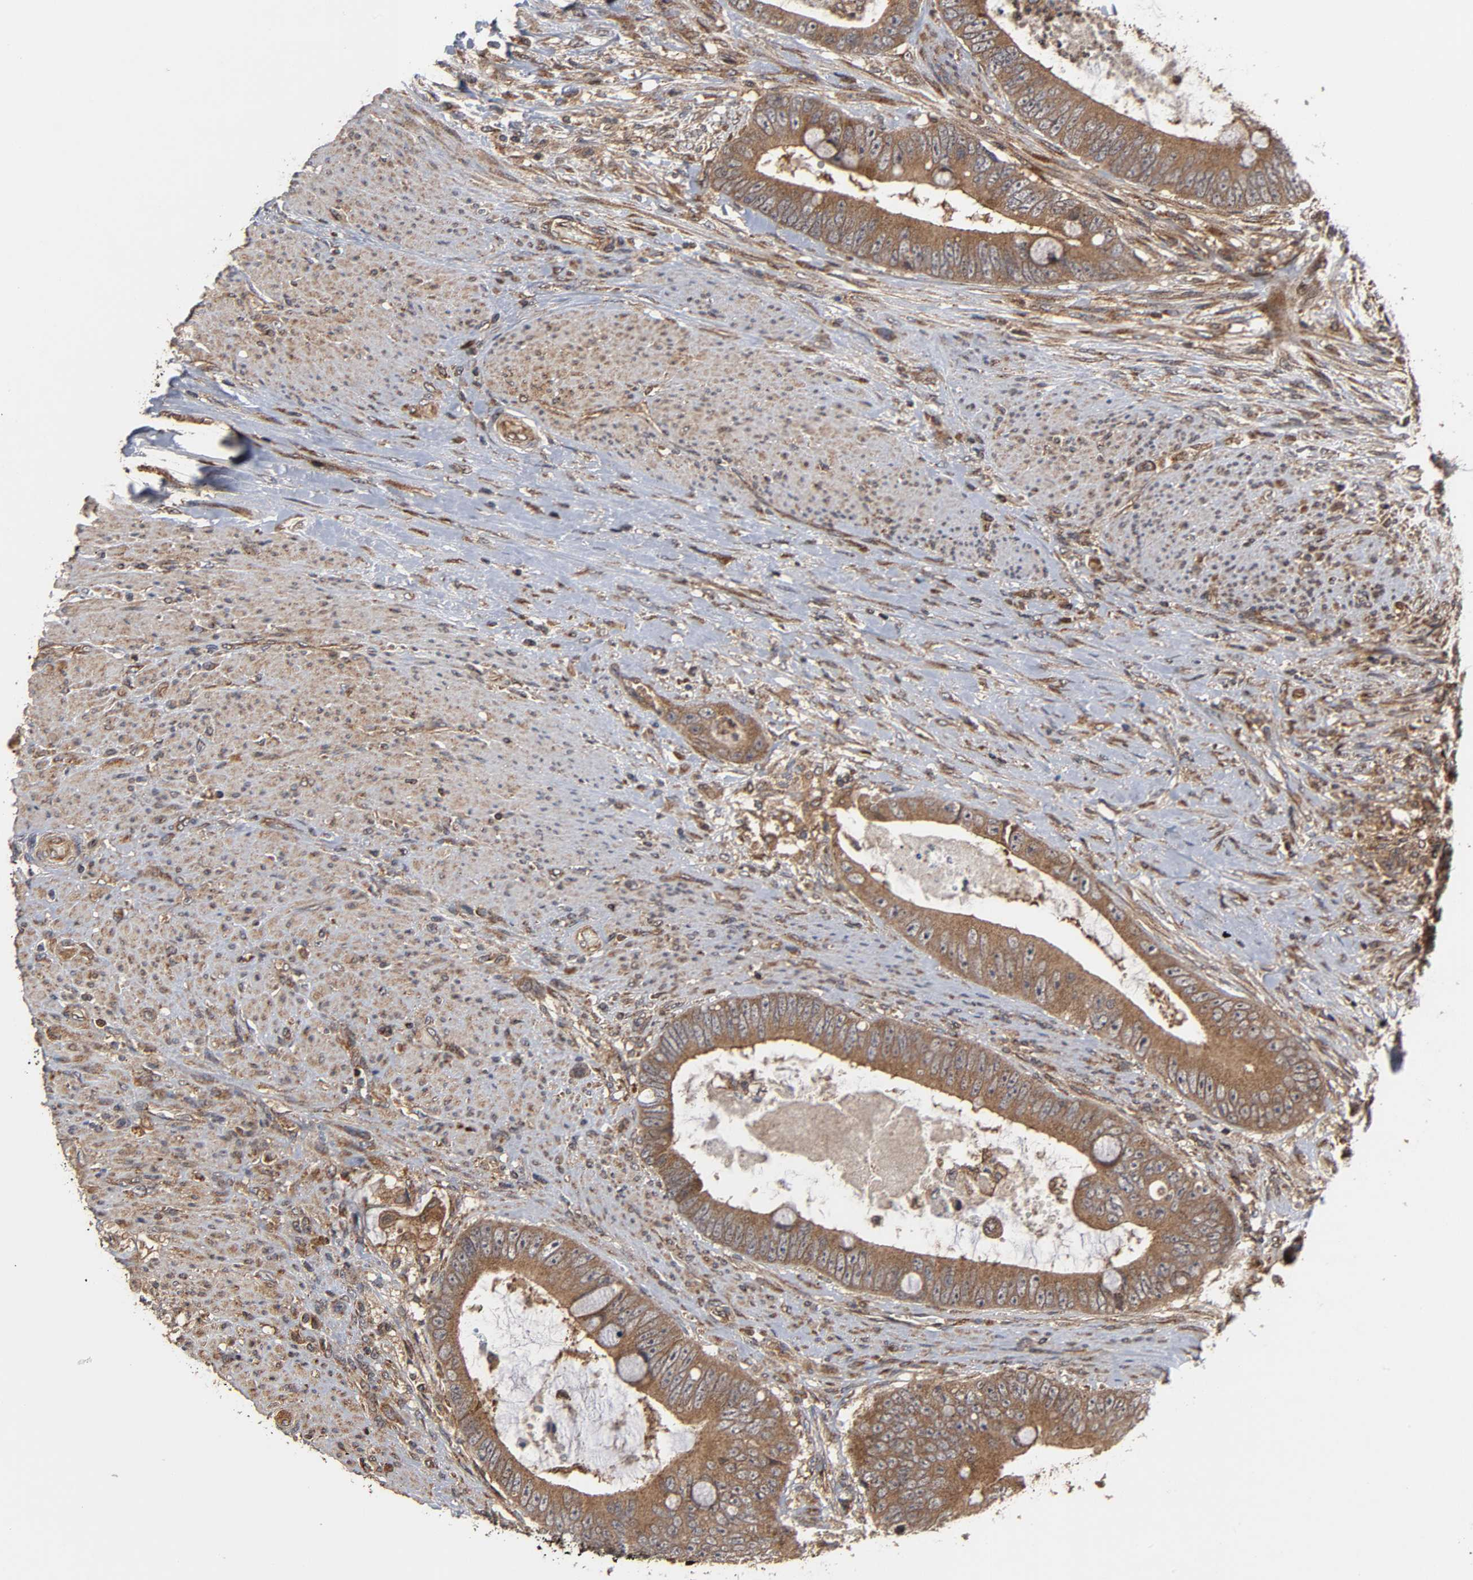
{"staining": {"intensity": "moderate", "quantity": ">75%", "location": "cytoplasmic/membranous"}, "tissue": "colorectal cancer", "cell_type": "Tumor cells", "image_type": "cancer", "snomed": [{"axis": "morphology", "description": "Adenocarcinoma, NOS"}, {"axis": "topography", "description": "Rectum"}], "caption": "Tumor cells display medium levels of moderate cytoplasmic/membranous staining in approximately >75% of cells in colorectal adenocarcinoma. The protein is shown in brown color, while the nuclei are stained blue.", "gene": "IKBKB", "patient": {"sex": "female", "age": 77}}